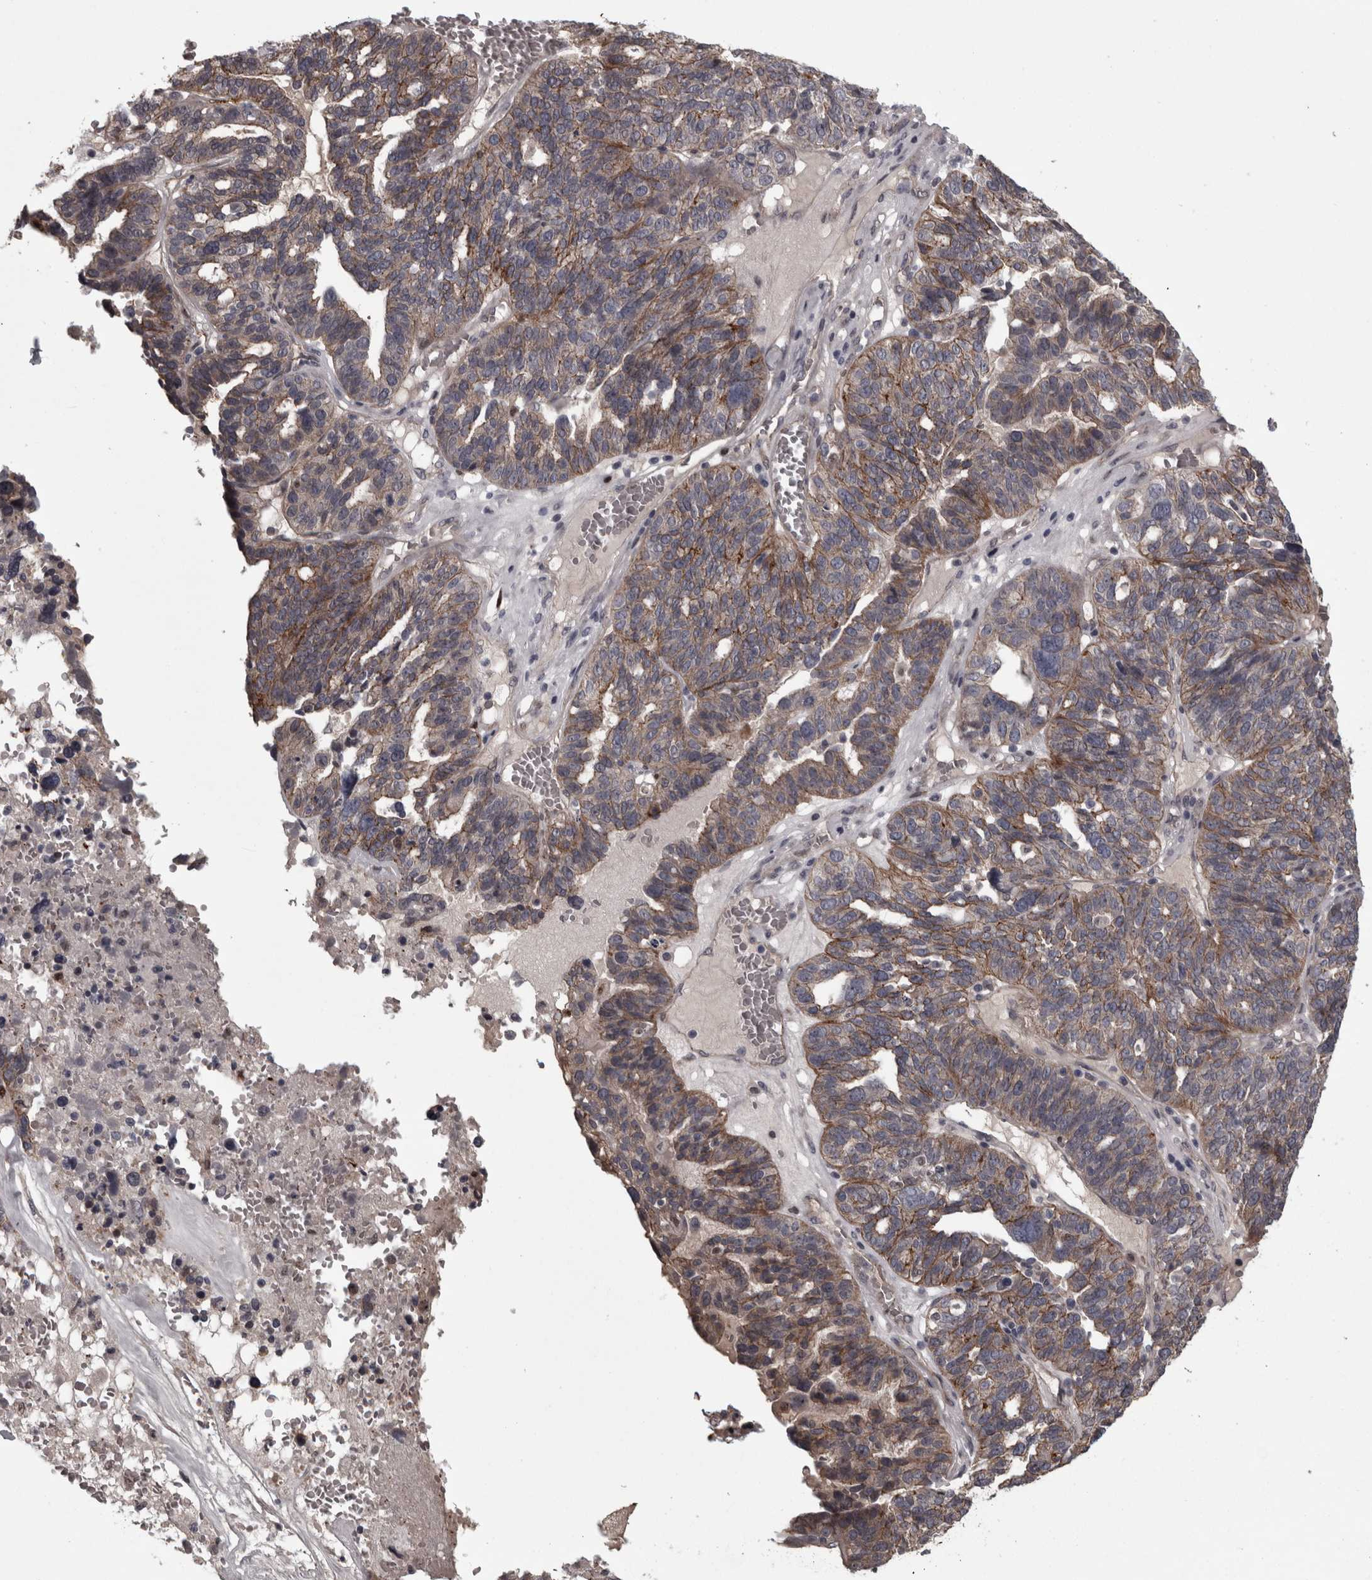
{"staining": {"intensity": "moderate", "quantity": "25%-75%", "location": "cytoplasmic/membranous"}, "tissue": "ovarian cancer", "cell_type": "Tumor cells", "image_type": "cancer", "snomed": [{"axis": "morphology", "description": "Cystadenocarcinoma, serous, NOS"}, {"axis": "topography", "description": "Ovary"}], "caption": "About 25%-75% of tumor cells in serous cystadenocarcinoma (ovarian) show moderate cytoplasmic/membranous protein staining as visualized by brown immunohistochemical staining.", "gene": "PCDH17", "patient": {"sex": "female", "age": 59}}